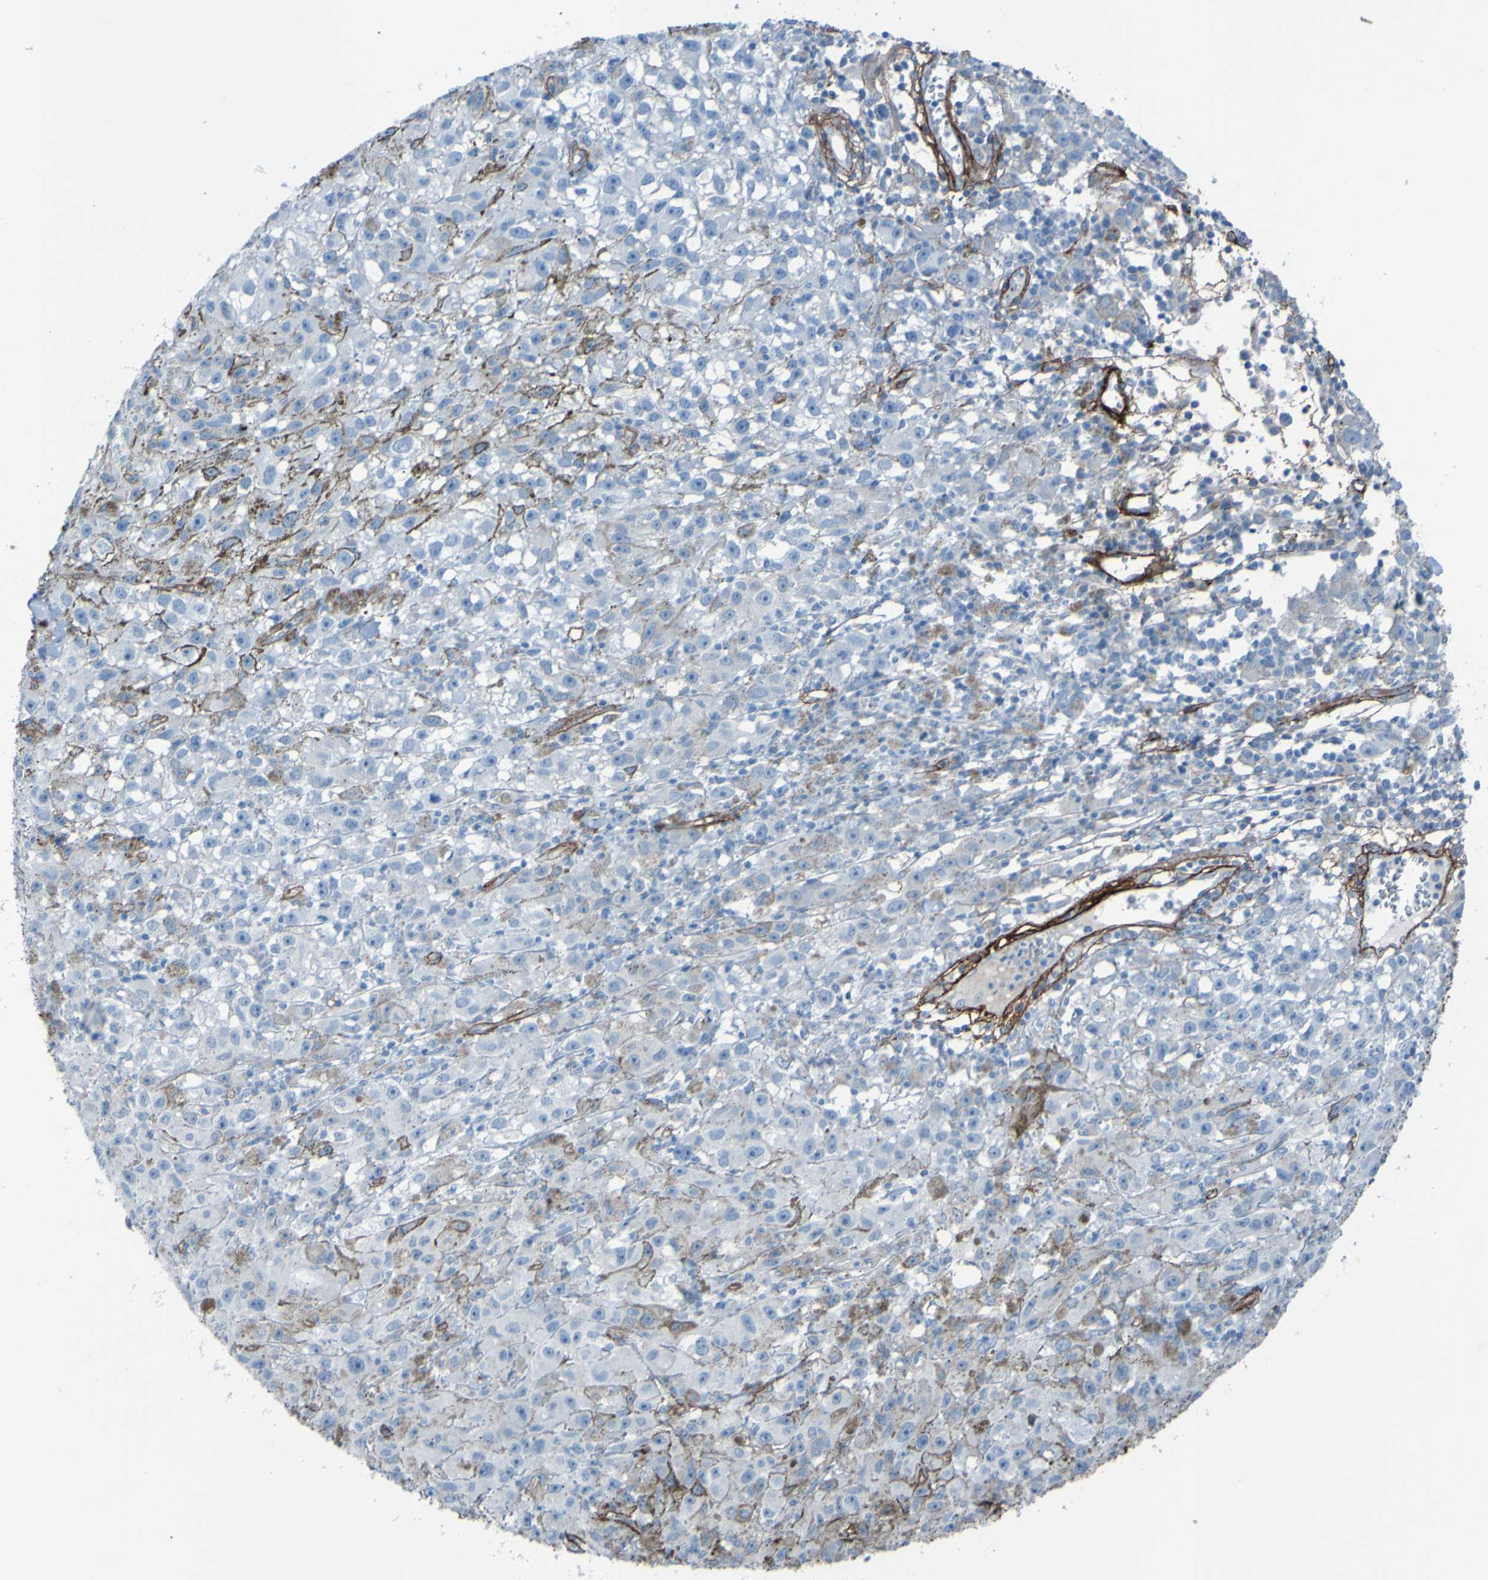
{"staining": {"intensity": "negative", "quantity": "none", "location": "none"}, "tissue": "melanoma", "cell_type": "Tumor cells", "image_type": "cancer", "snomed": [{"axis": "morphology", "description": "Malignant melanoma, NOS"}, {"axis": "topography", "description": "Skin"}], "caption": "The histopathology image reveals no staining of tumor cells in malignant melanoma.", "gene": "COL4A2", "patient": {"sex": "female", "age": 104}}